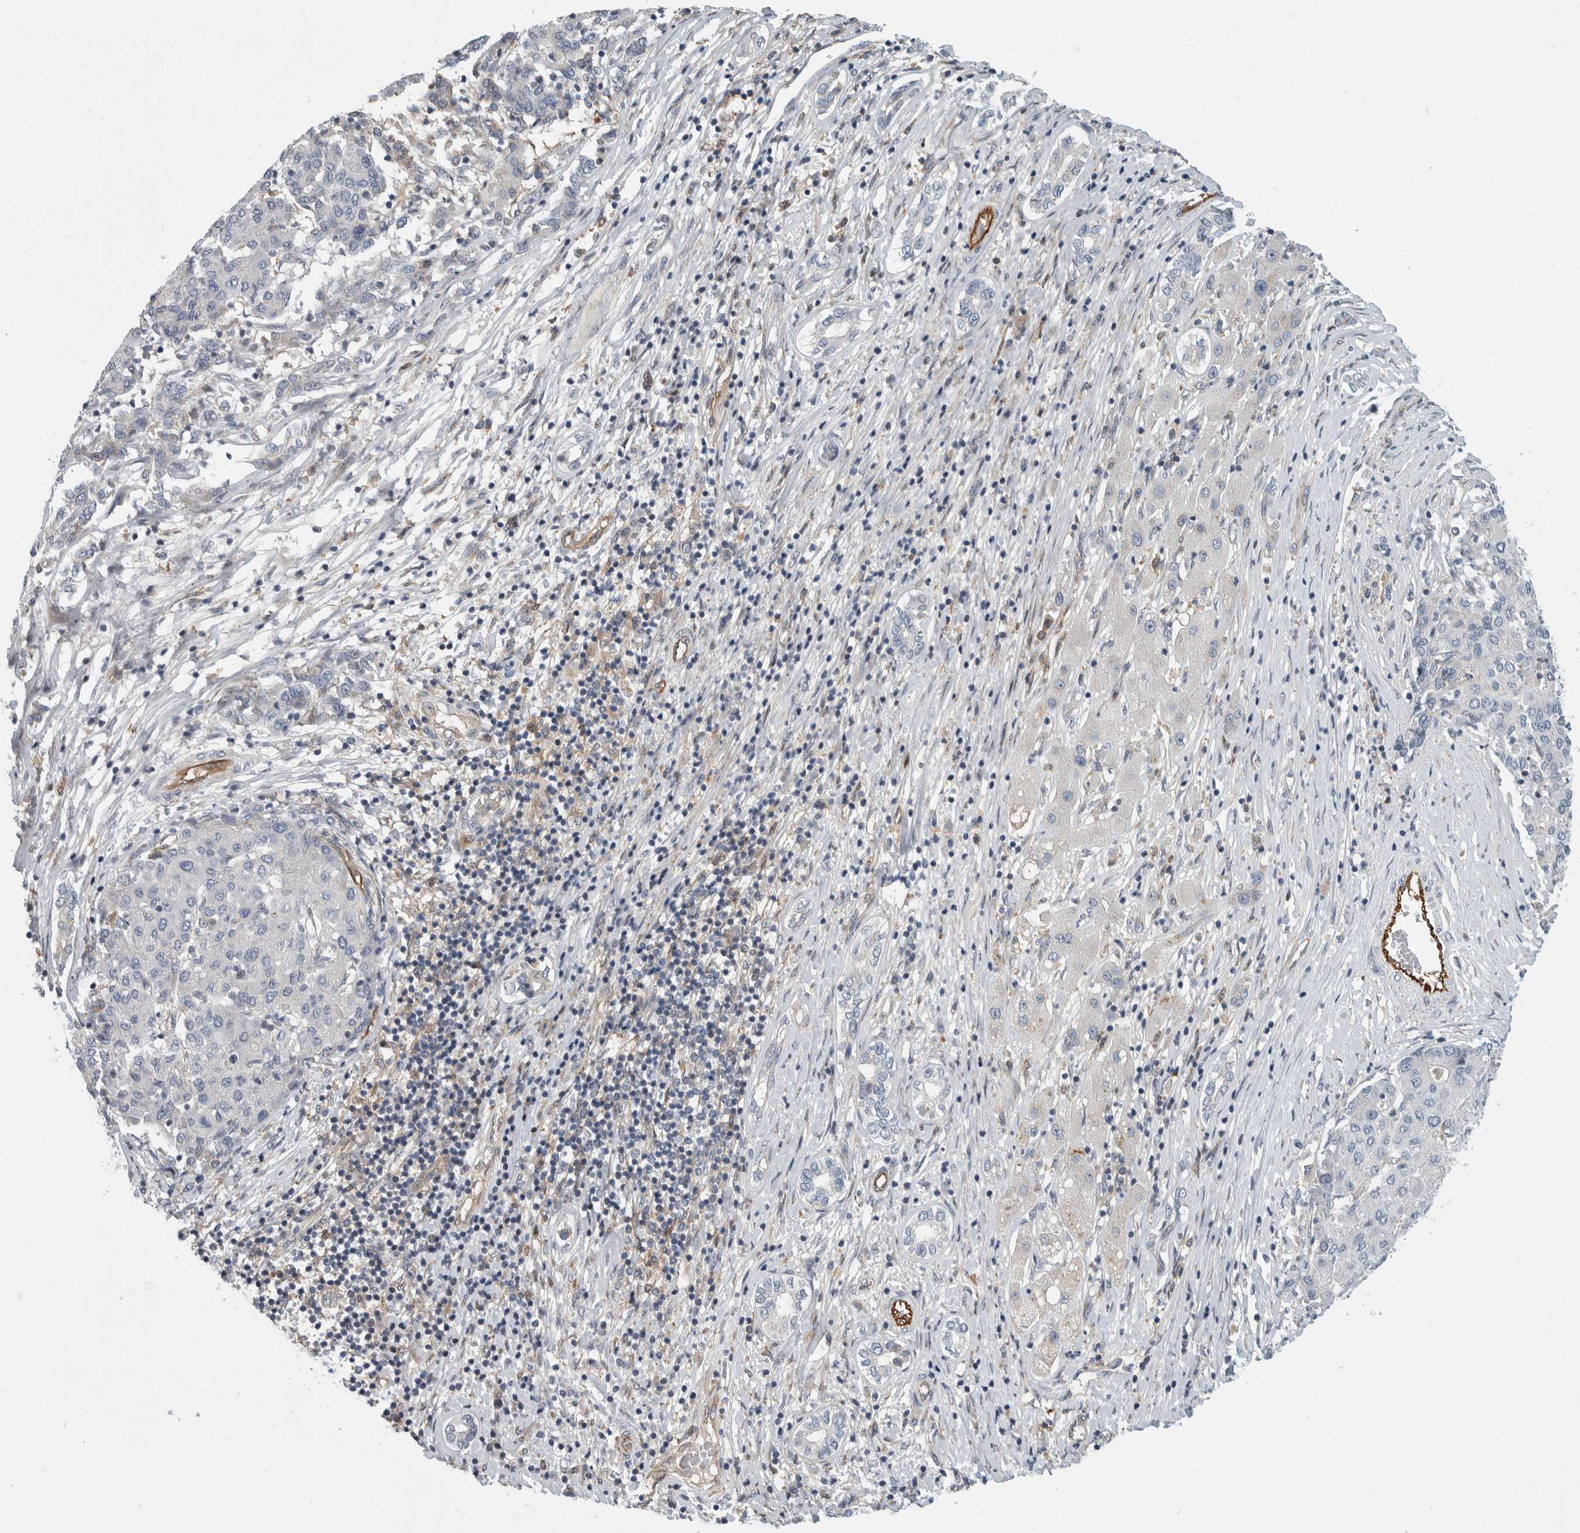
{"staining": {"intensity": "negative", "quantity": "none", "location": "none"}, "tissue": "liver cancer", "cell_type": "Tumor cells", "image_type": "cancer", "snomed": [{"axis": "morphology", "description": "Carcinoma, Hepatocellular, NOS"}, {"axis": "topography", "description": "Liver"}], "caption": "A photomicrograph of hepatocellular carcinoma (liver) stained for a protein reveals no brown staining in tumor cells.", "gene": "MSL1", "patient": {"sex": "male", "age": 65}}